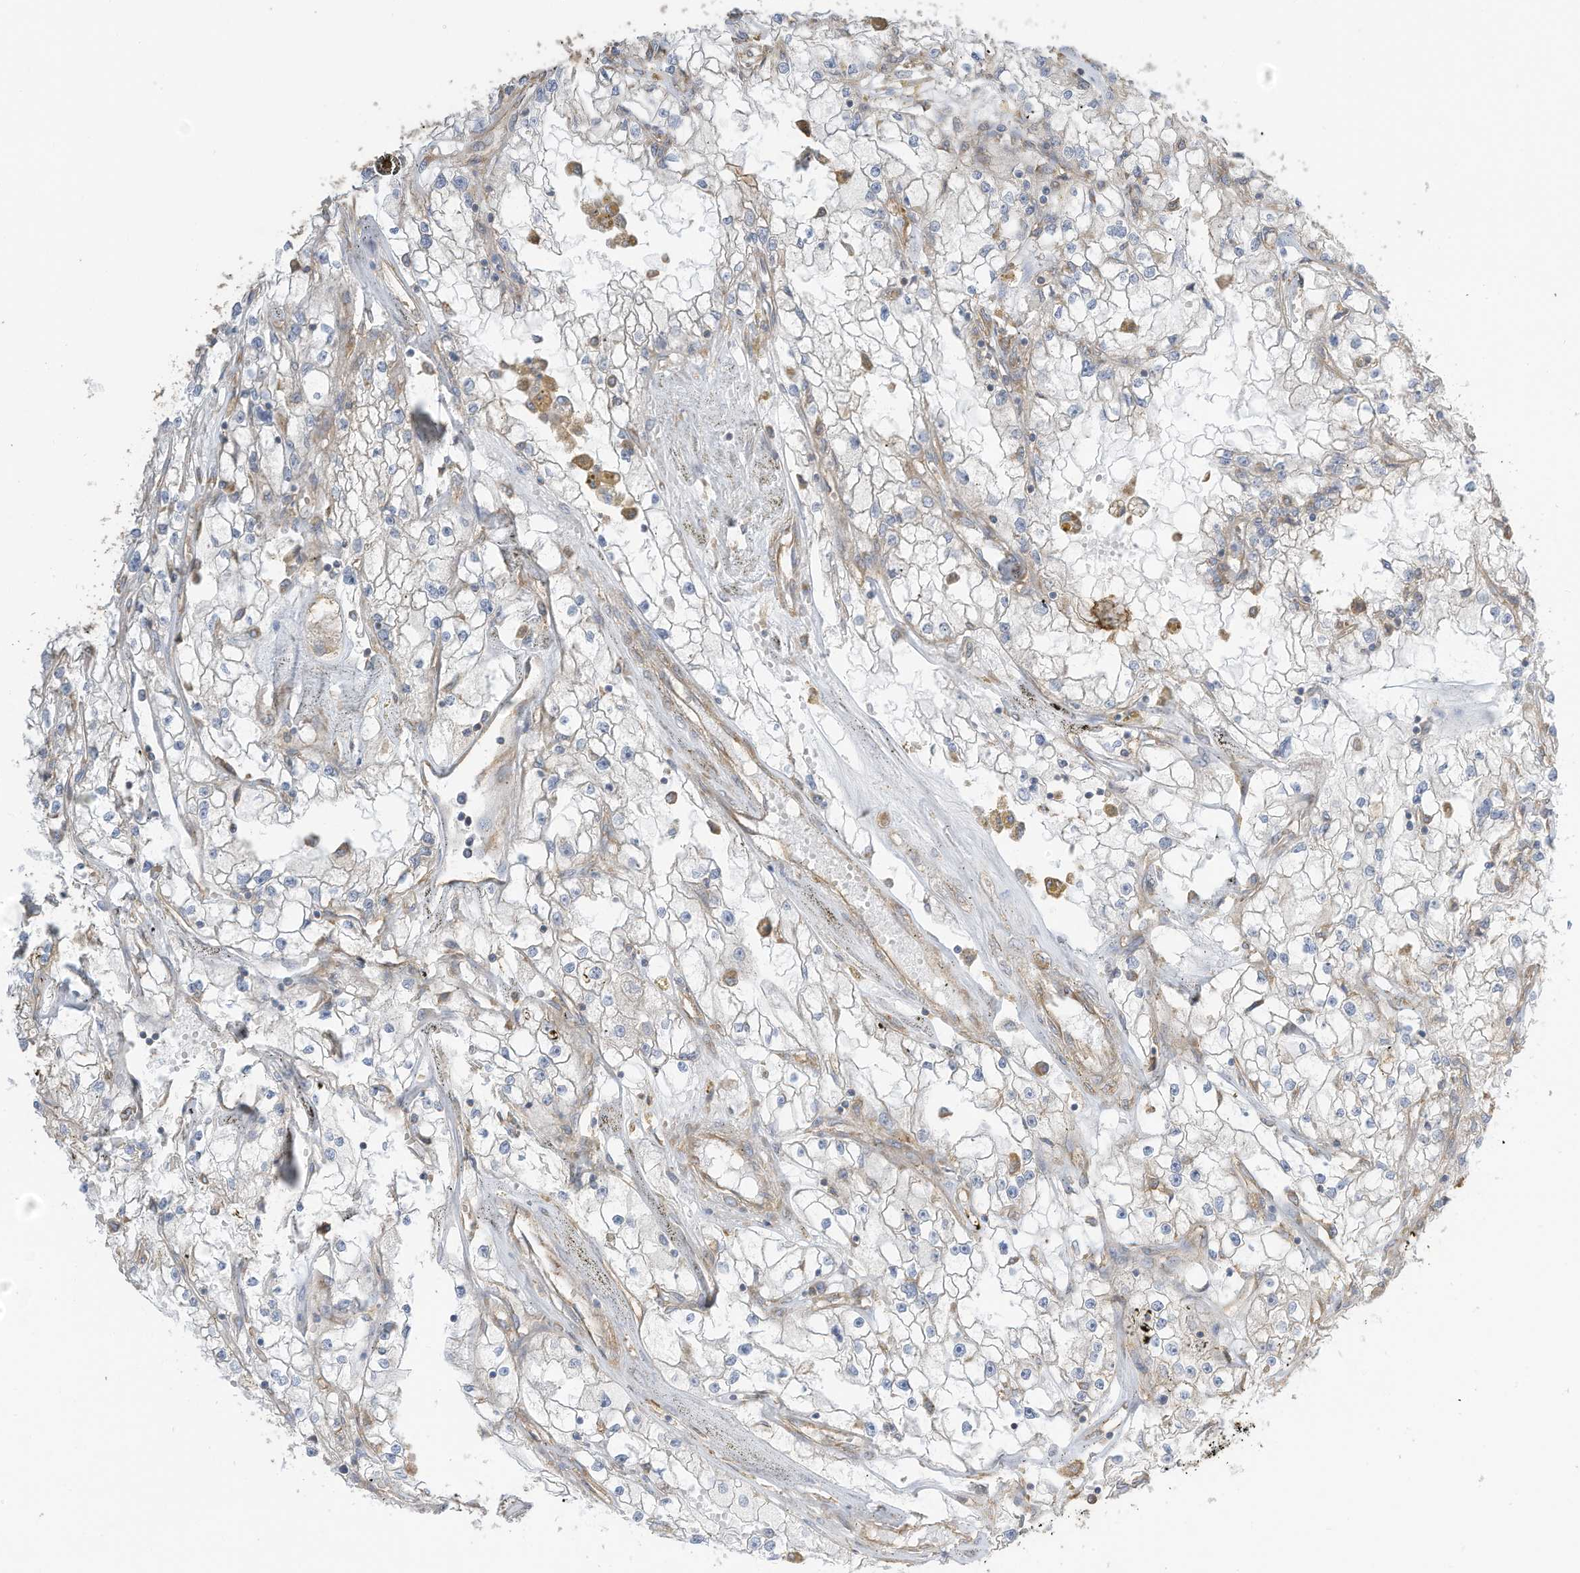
{"staining": {"intensity": "negative", "quantity": "none", "location": "none"}, "tissue": "renal cancer", "cell_type": "Tumor cells", "image_type": "cancer", "snomed": [{"axis": "morphology", "description": "Adenocarcinoma, NOS"}, {"axis": "topography", "description": "Kidney"}], "caption": "Immunohistochemical staining of human renal cancer (adenocarcinoma) reveals no significant expression in tumor cells.", "gene": "CGAS", "patient": {"sex": "male", "age": 56}}